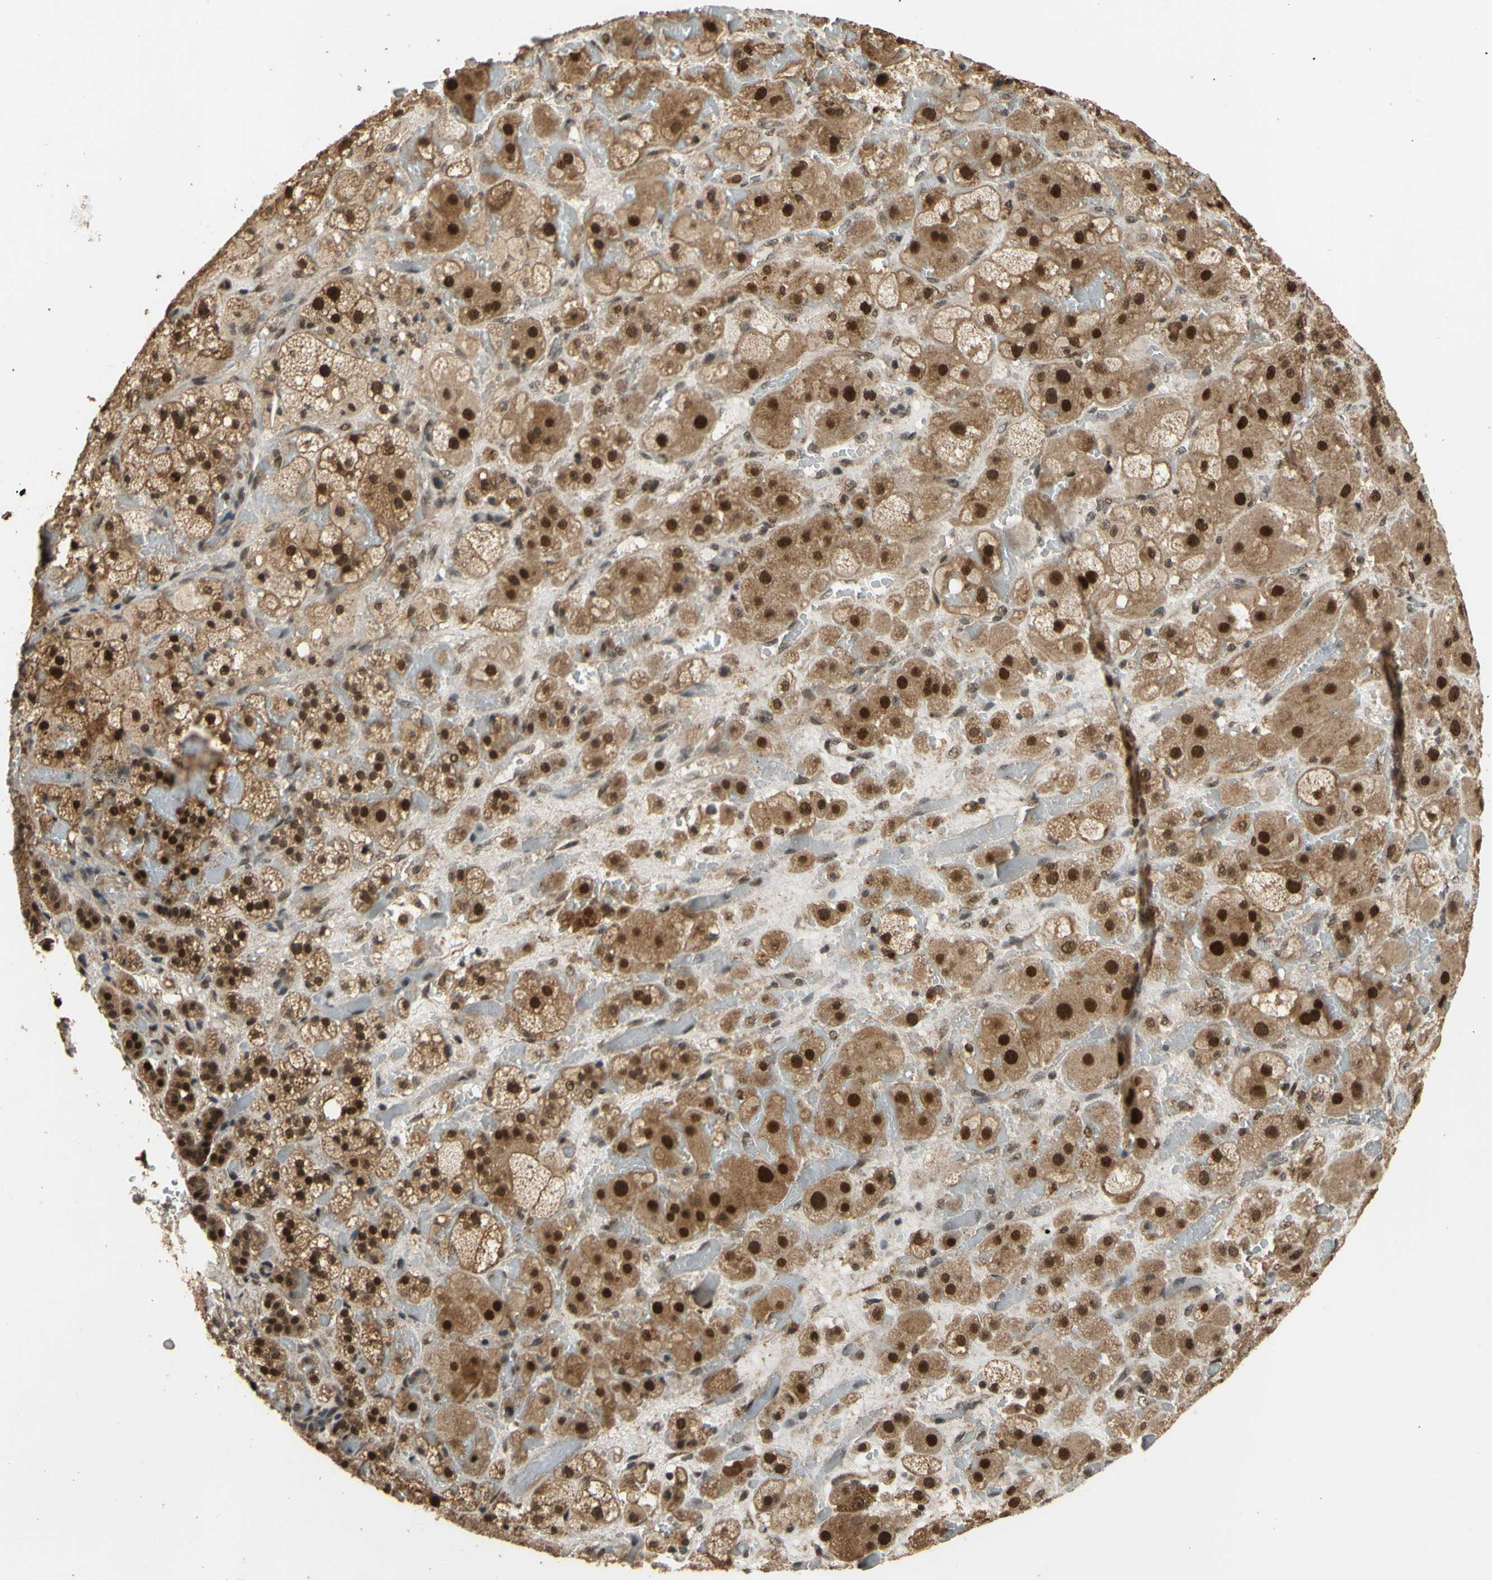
{"staining": {"intensity": "strong", "quantity": ">75%", "location": "cytoplasmic/membranous,nuclear"}, "tissue": "adrenal gland", "cell_type": "Glandular cells", "image_type": "normal", "snomed": [{"axis": "morphology", "description": "Normal tissue, NOS"}, {"axis": "topography", "description": "Adrenal gland"}], "caption": "This image demonstrates immunohistochemistry (IHC) staining of unremarkable adrenal gland, with high strong cytoplasmic/membranous,nuclear positivity in about >75% of glandular cells.", "gene": "GTF2E2", "patient": {"sex": "female", "age": 47}}